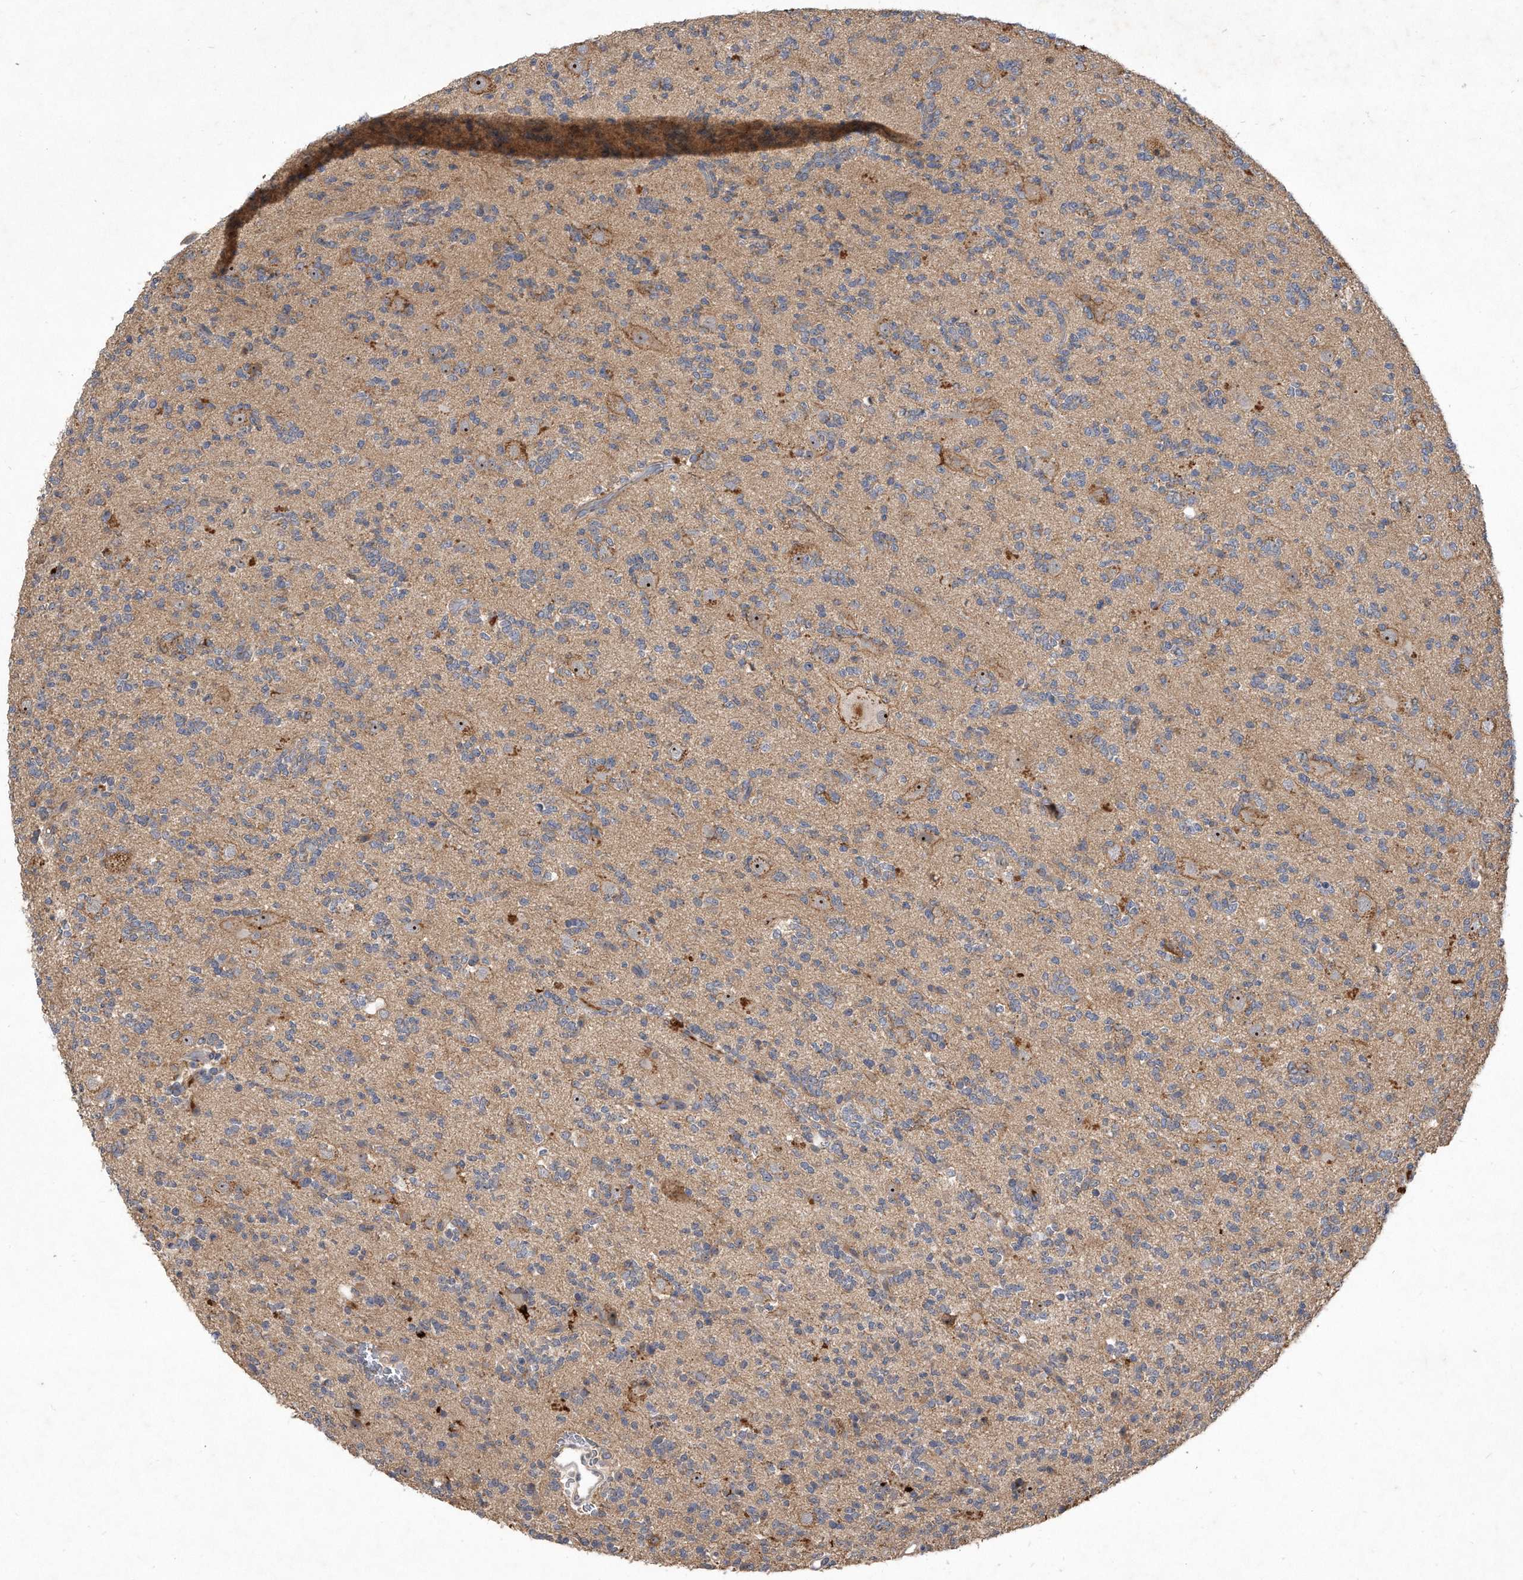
{"staining": {"intensity": "weak", "quantity": "25%-75%", "location": "cytoplasmic/membranous"}, "tissue": "glioma", "cell_type": "Tumor cells", "image_type": "cancer", "snomed": [{"axis": "morphology", "description": "Glioma, malignant, High grade"}, {"axis": "topography", "description": "Brain"}], "caption": "There is low levels of weak cytoplasmic/membranous positivity in tumor cells of malignant glioma (high-grade), as demonstrated by immunohistochemical staining (brown color).", "gene": "PGBD2", "patient": {"sex": "female", "age": 62}}